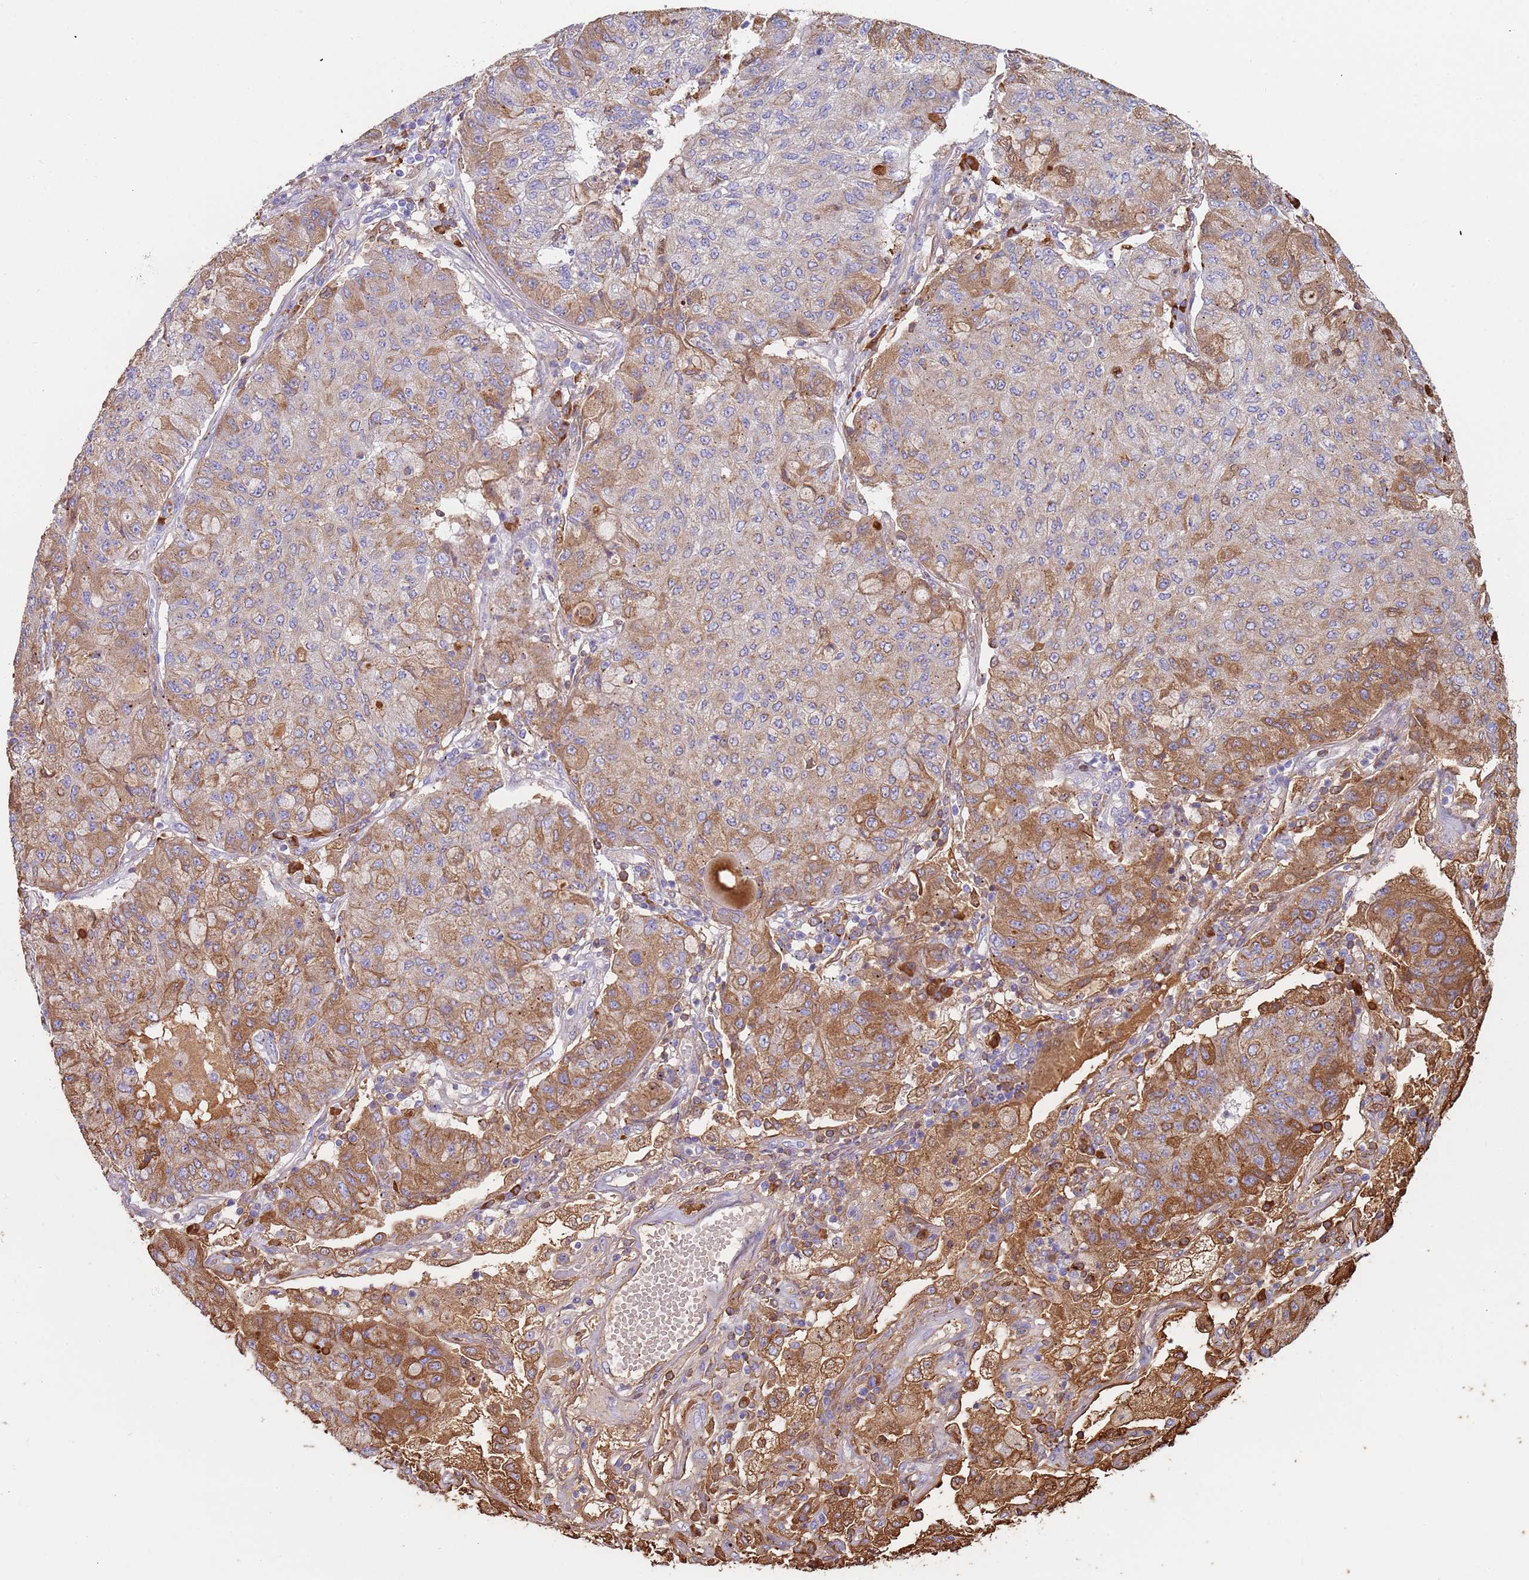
{"staining": {"intensity": "moderate", "quantity": "25%-75%", "location": "cytoplasmic/membranous"}, "tissue": "lung cancer", "cell_type": "Tumor cells", "image_type": "cancer", "snomed": [{"axis": "morphology", "description": "Squamous cell carcinoma, NOS"}, {"axis": "topography", "description": "Lung"}], "caption": "Tumor cells display moderate cytoplasmic/membranous expression in approximately 25%-75% of cells in squamous cell carcinoma (lung).", "gene": "CYSLTR2", "patient": {"sex": "male", "age": 74}}